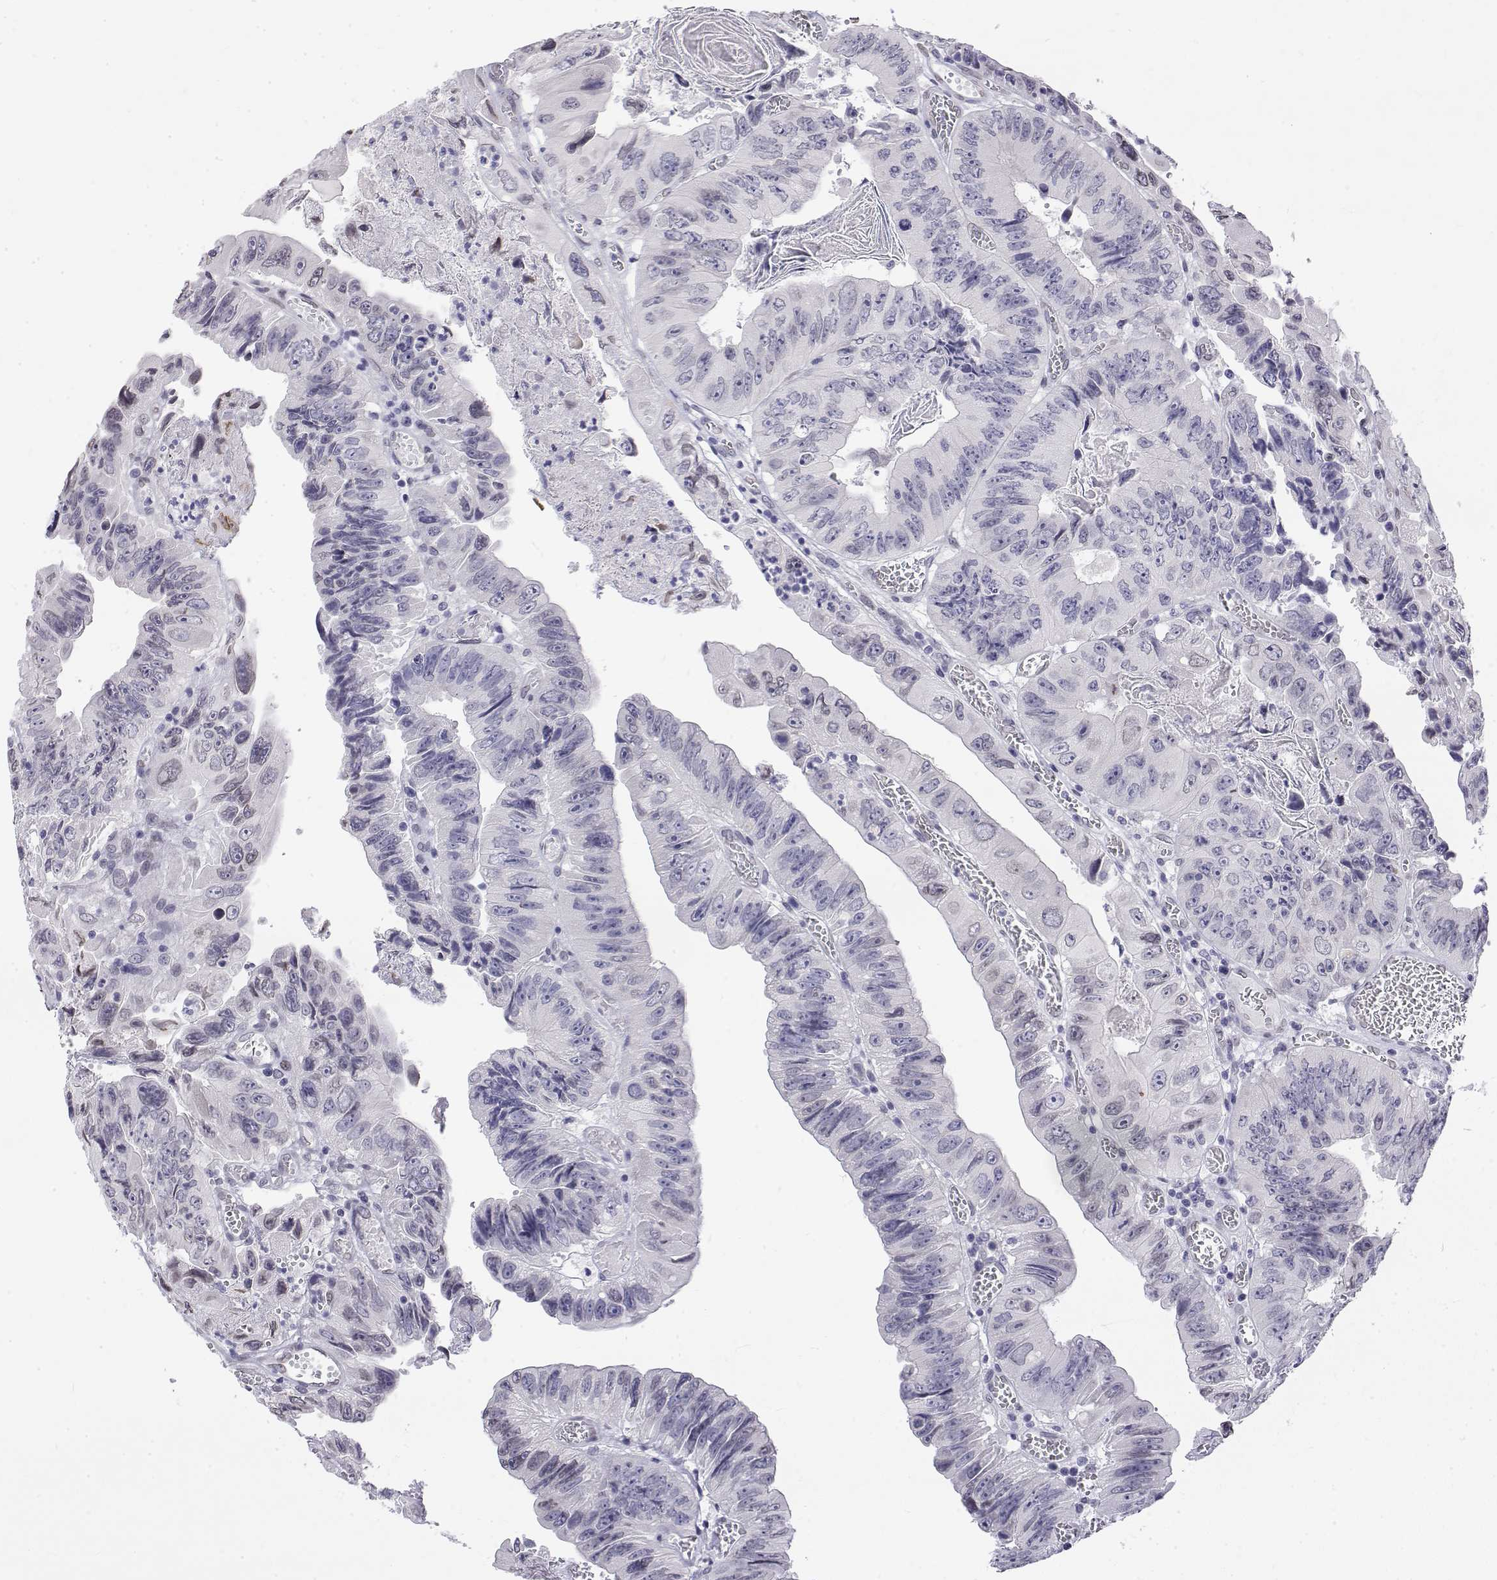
{"staining": {"intensity": "negative", "quantity": "none", "location": "none"}, "tissue": "colorectal cancer", "cell_type": "Tumor cells", "image_type": "cancer", "snomed": [{"axis": "morphology", "description": "Adenocarcinoma, NOS"}, {"axis": "topography", "description": "Colon"}], "caption": "Immunohistochemical staining of human colorectal cancer (adenocarcinoma) demonstrates no significant expression in tumor cells.", "gene": "ZNF532", "patient": {"sex": "female", "age": 84}}